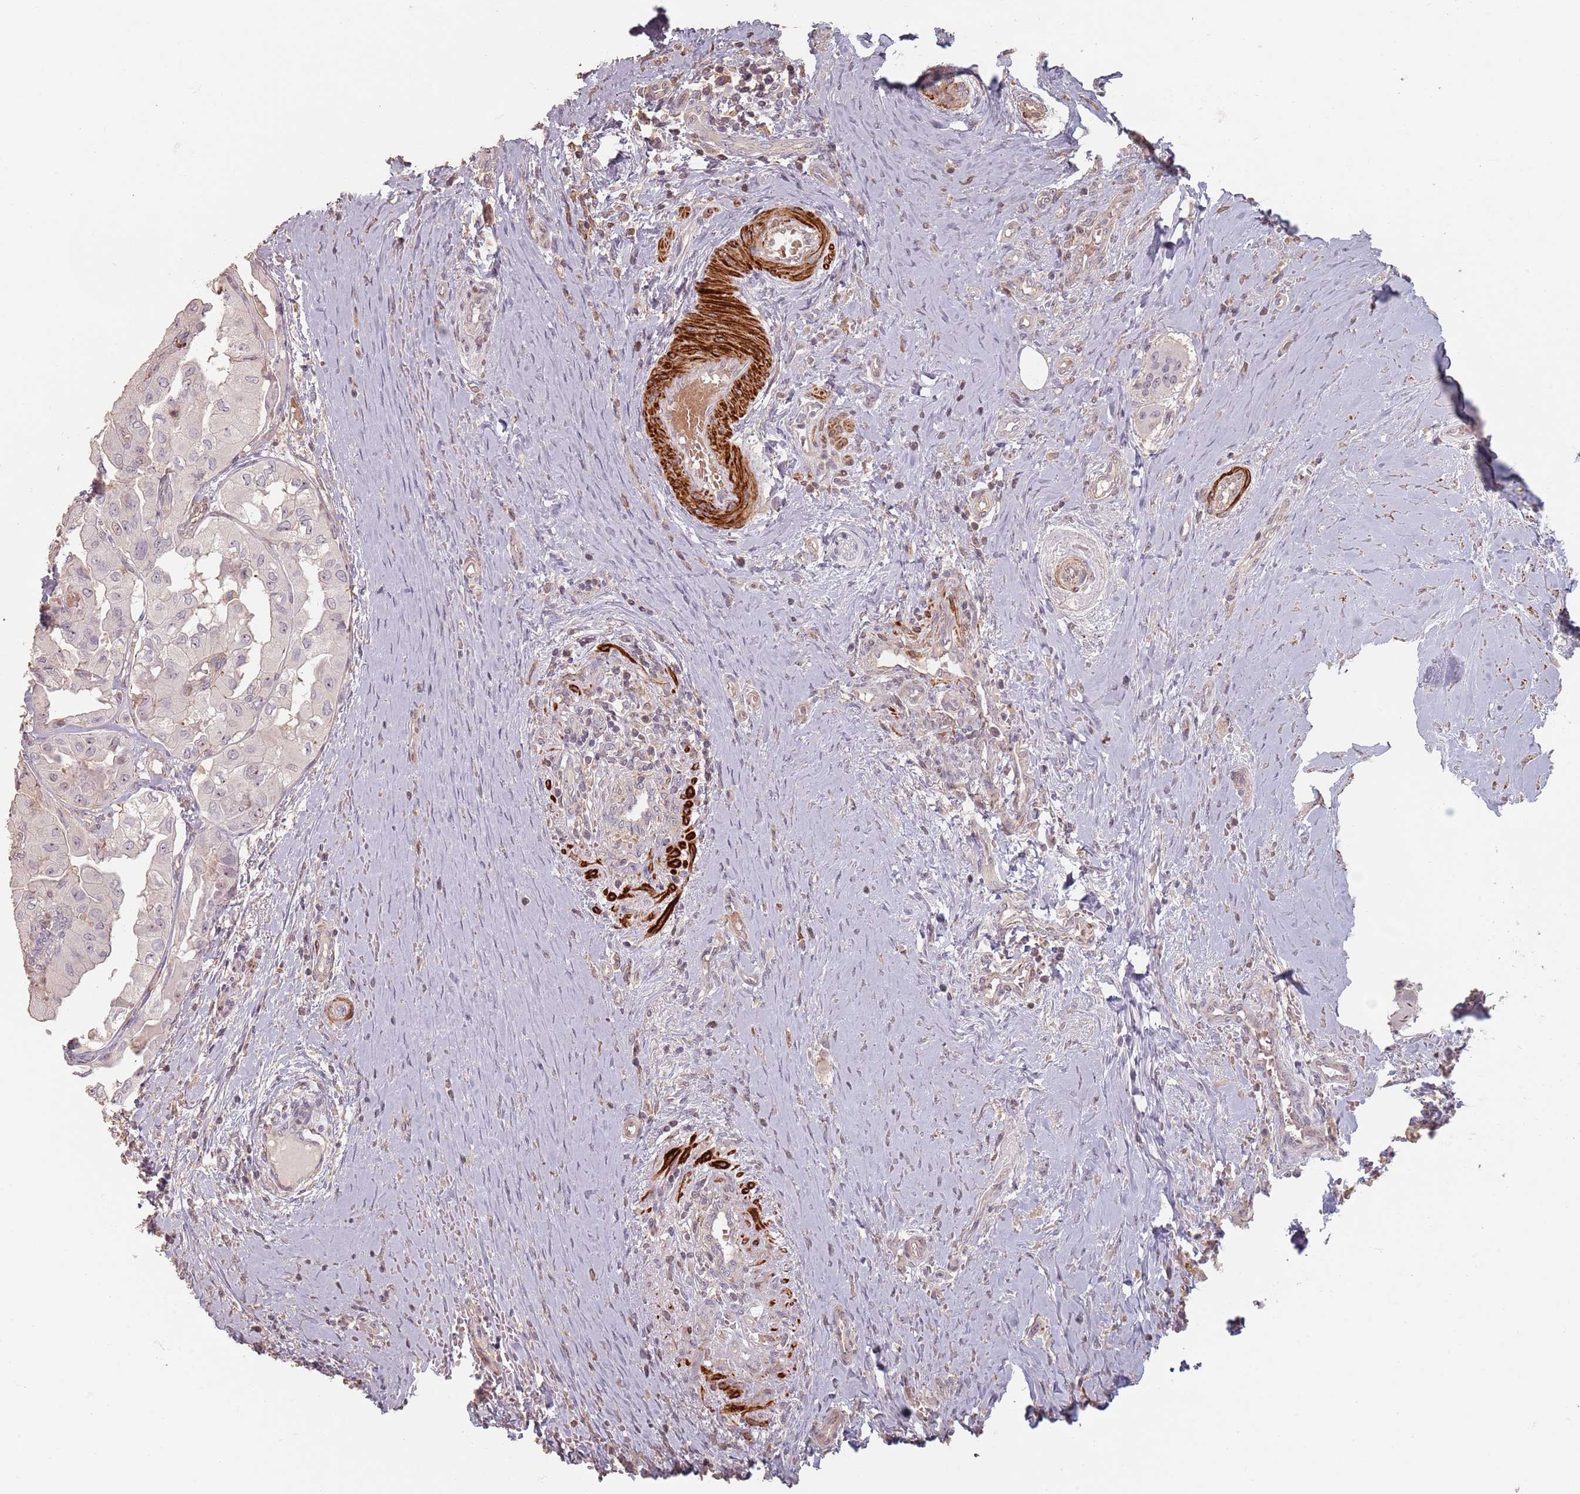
{"staining": {"intensity": "negative", "quantity": "none", "location": "none"}, "tissue": "thyroid cancer", "cell_type": "Tumor cells", "image_type": "cancer", "snomed": [{"axis": "morphology", "description": "Papillary adenocarcinoma, NOS"}, {"axis": "topography", "description": "Thyroid gland"}], "caption": "Immunohistochemistry (IHC) of human thyroid cancer (papillary adenocarcinoma) exhibits no staining in tumor cells.", "gene": "ADTRP", "patient": {"sex": "female", "age": 59}}